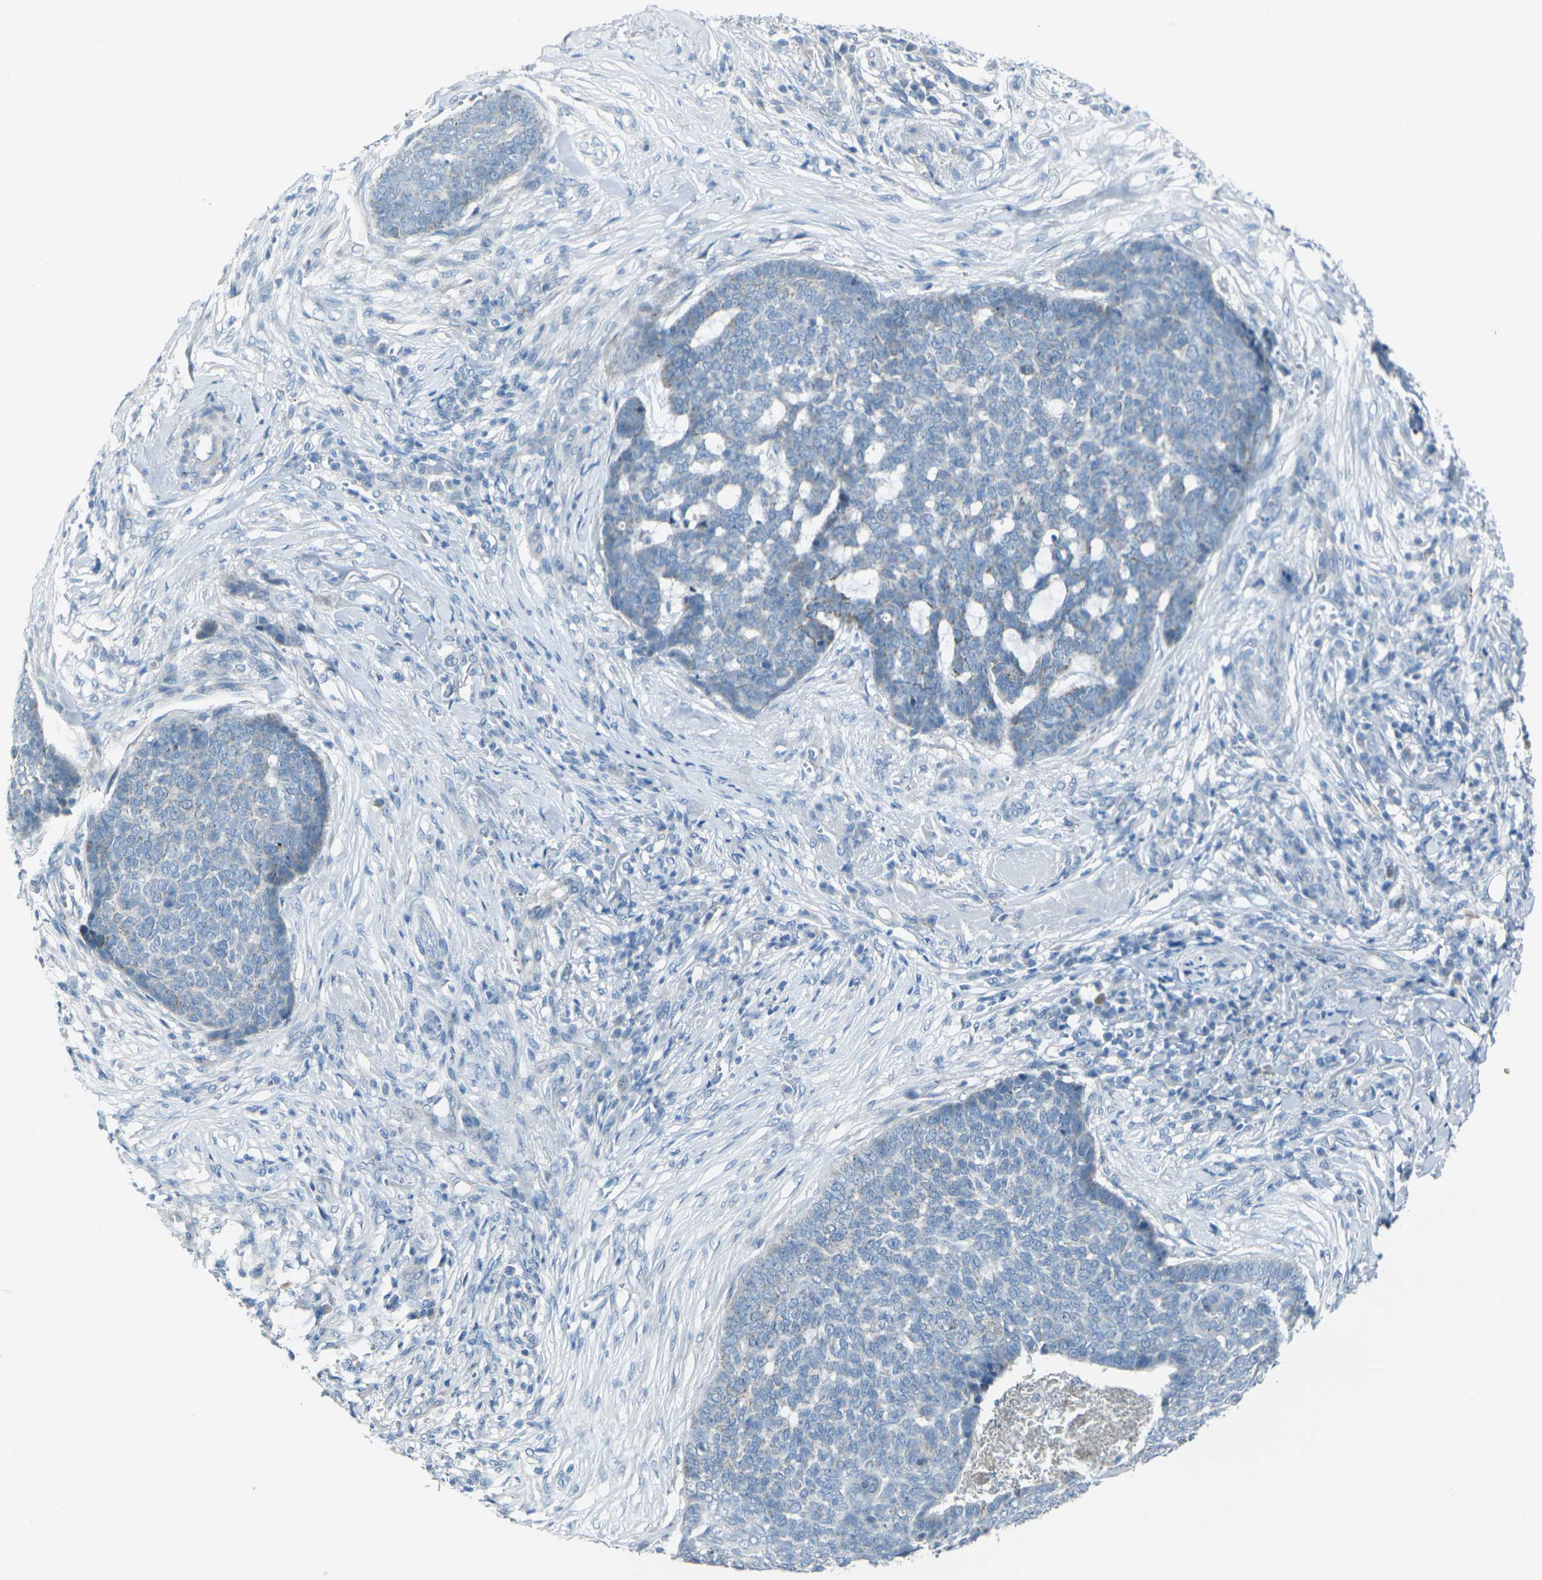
{"staining": {"intensity": "negative", "quantity": "none", "location": "none"}, "tissue": "skin cancer", "cell_type": "Tumor cells", "image_type": "cancer", "snomed": [{"axis": "morphology", "description": "Basal cell carcinoma"}, {"axis": "topography", "description": "Skin"}], "caption": "IHC of human basal cell carcinoma (skin) demonstrates no expression in tumor cells.", "gene": "ANKRD46", "patient": {"sex": "male", "age": 84}}